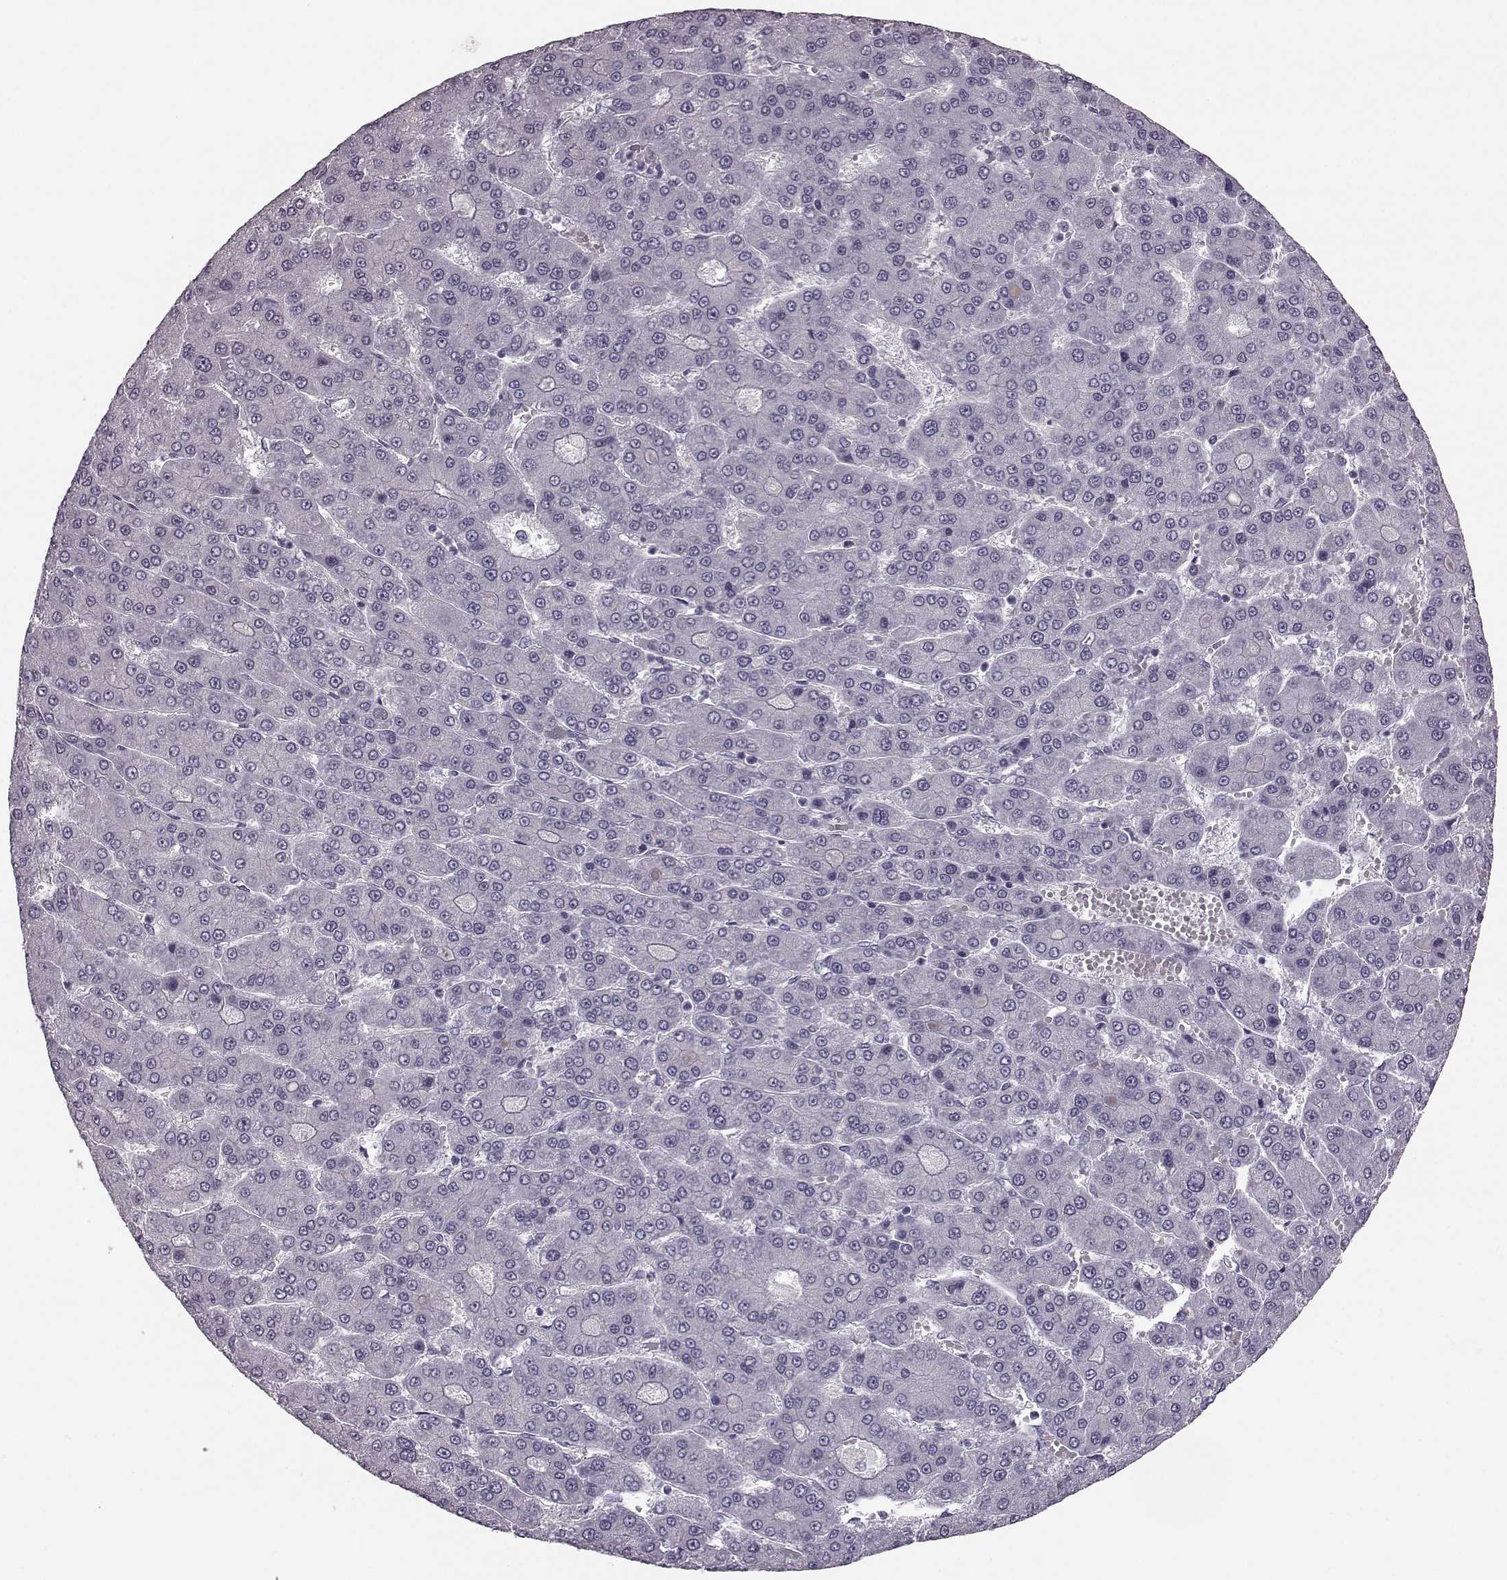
{"staining": {"intensity": "negative", "quantity": "none", "location": "none"}, "tissue": "liver cancer", "cell_type": "Tumor cells", "image_type": "cancer", "snomed": [{"axis": "morphology", "description": "Carcinoma, Hepatocellular, NOS"}, {"axis": "topography", "description": "Liver"}], "caption": "A photomicrograph of human liver hepatocellular carcinoma is negative for staining in tumor cells.", "gene": "JSRP1", "patient": {"sex": "male", "age": 70}}